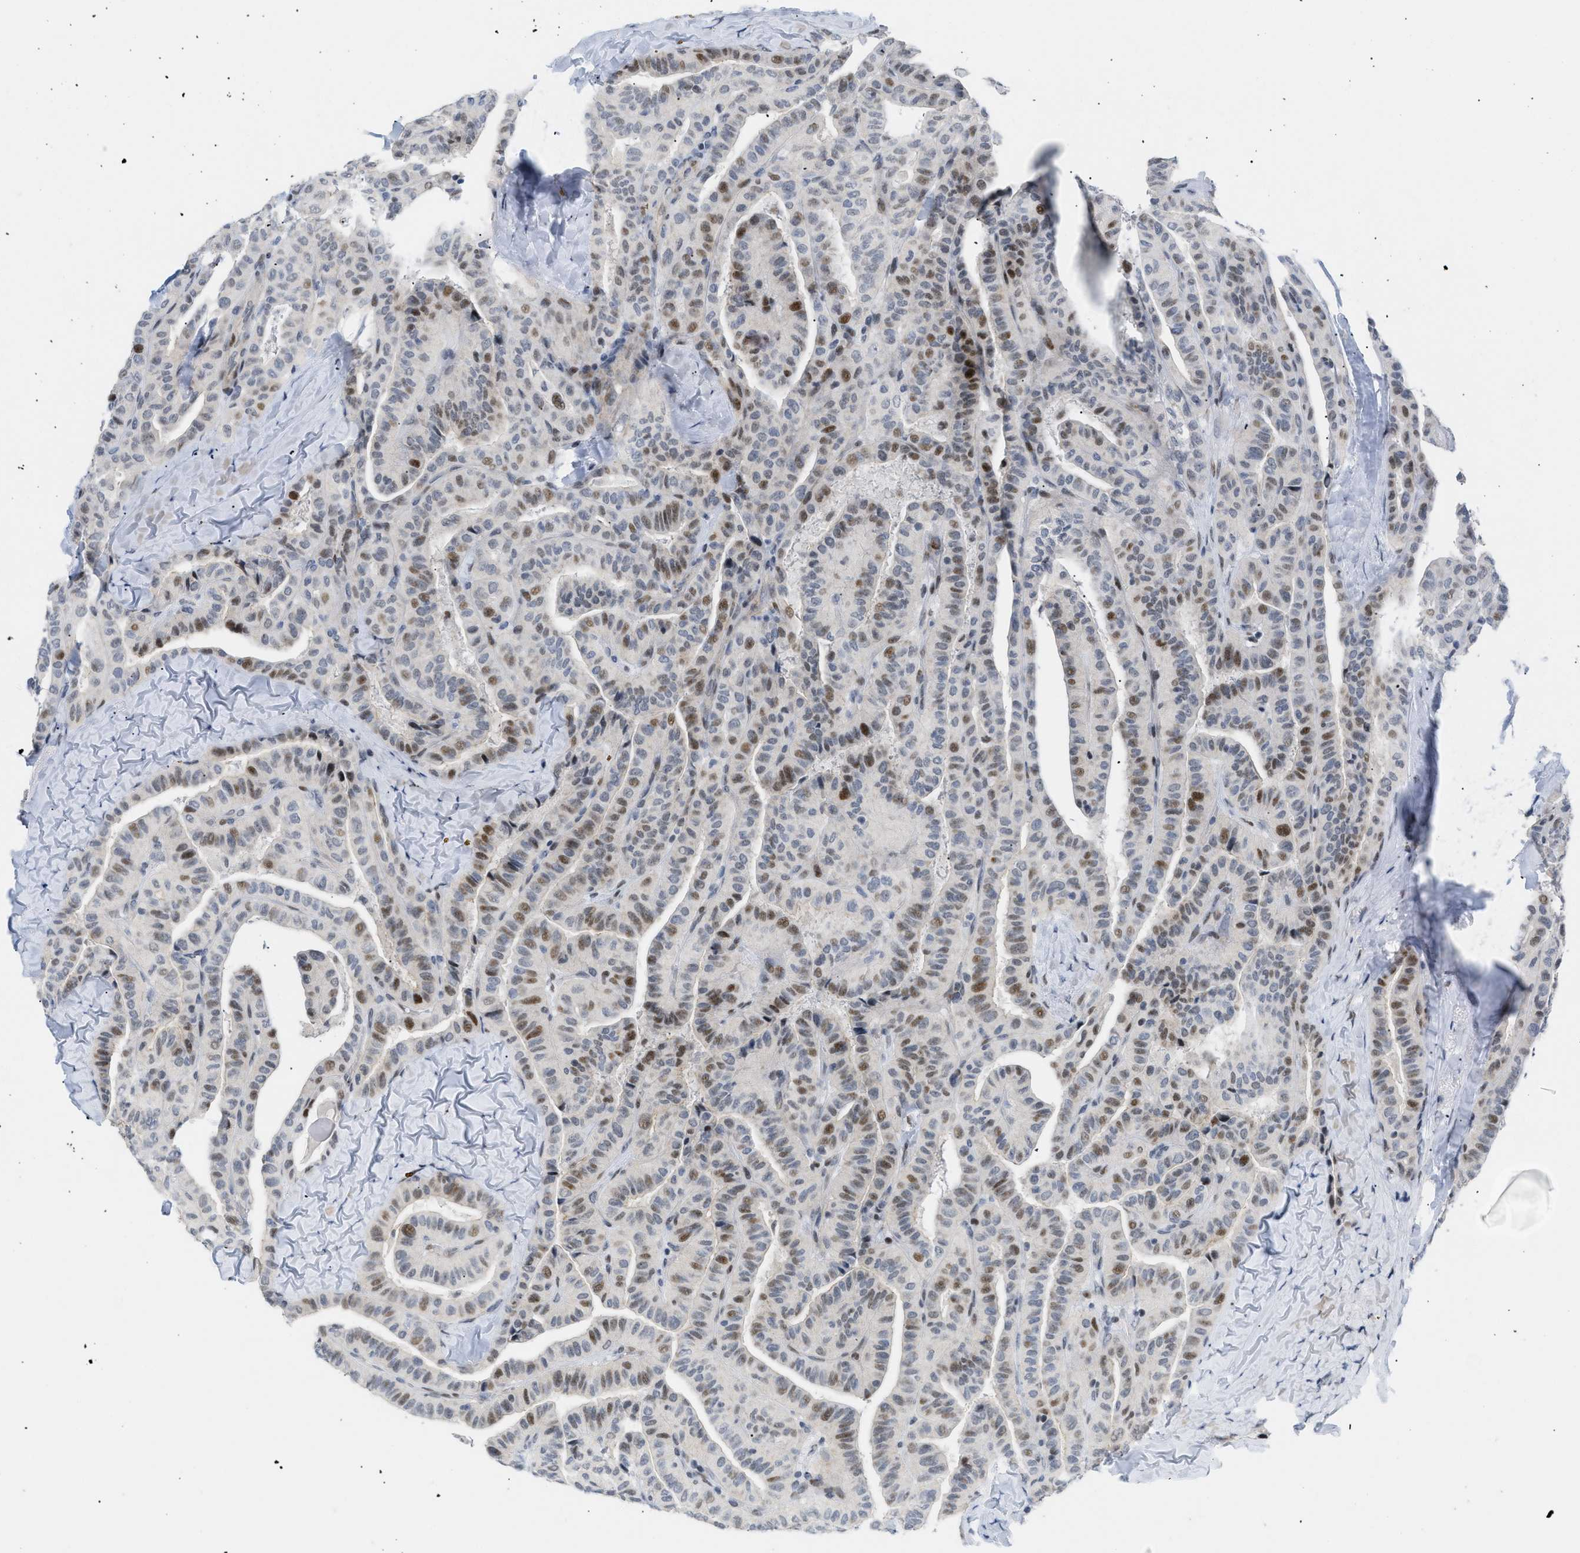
{"staining": {"intensity": "moderate", "quantity": ">75%", "location": "nuclear"}, "tissue": "thyroid cancer", "cell_type": "Tumor cells", "image_type": "cancer", "snomed": [{"axis": "morphology", "description": "Papillary adenocarcinoma, NOS"}, {"axis": "topography", "description": "Thyroid gland"}], "caption": "Tumor cells show moderate nuclear positivity in about >75% of cells in thyroid cancer (papillary adenocarcinoma).", "gene": "MED1", "patient": {"sex": "male", "age": 77}}